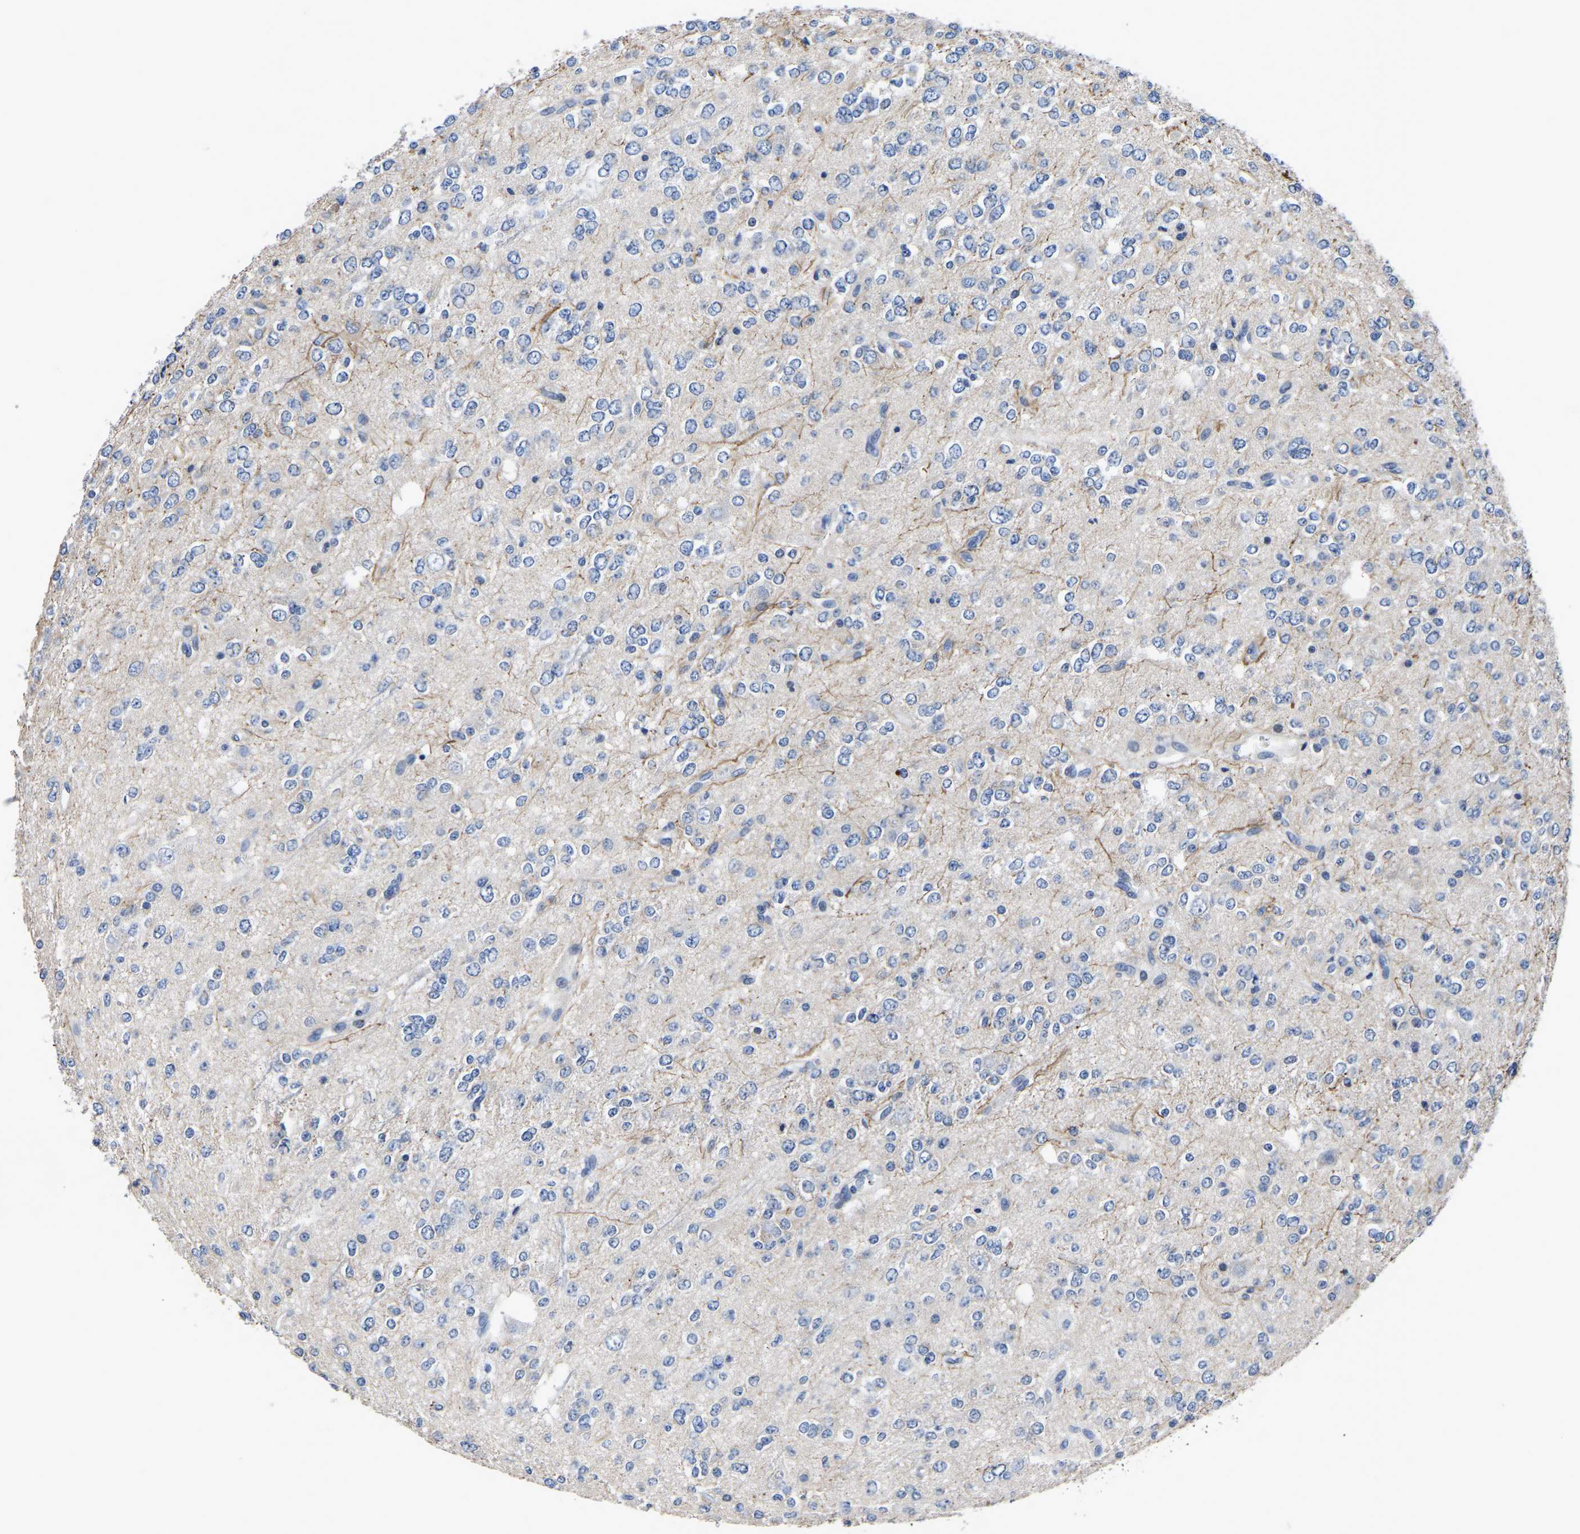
{"staining": {"intensity": "negative", "quantity": "none", "location": "none"}, "tissue": "glioma", "cell_type": "Tumor cells", "image_type": "cancer", "snomed": [{"axis": "morphology", "description": "Glioma, malignant, Low grade"}, {"axis": "topography", "description": "Brain"}], "caption": "This is an immunohistochemistry photomicrograph of glioma. There is no expression in tumor cells.", "gene": "PDLIM7", "patient": {"sex": "male", "age": 38}}